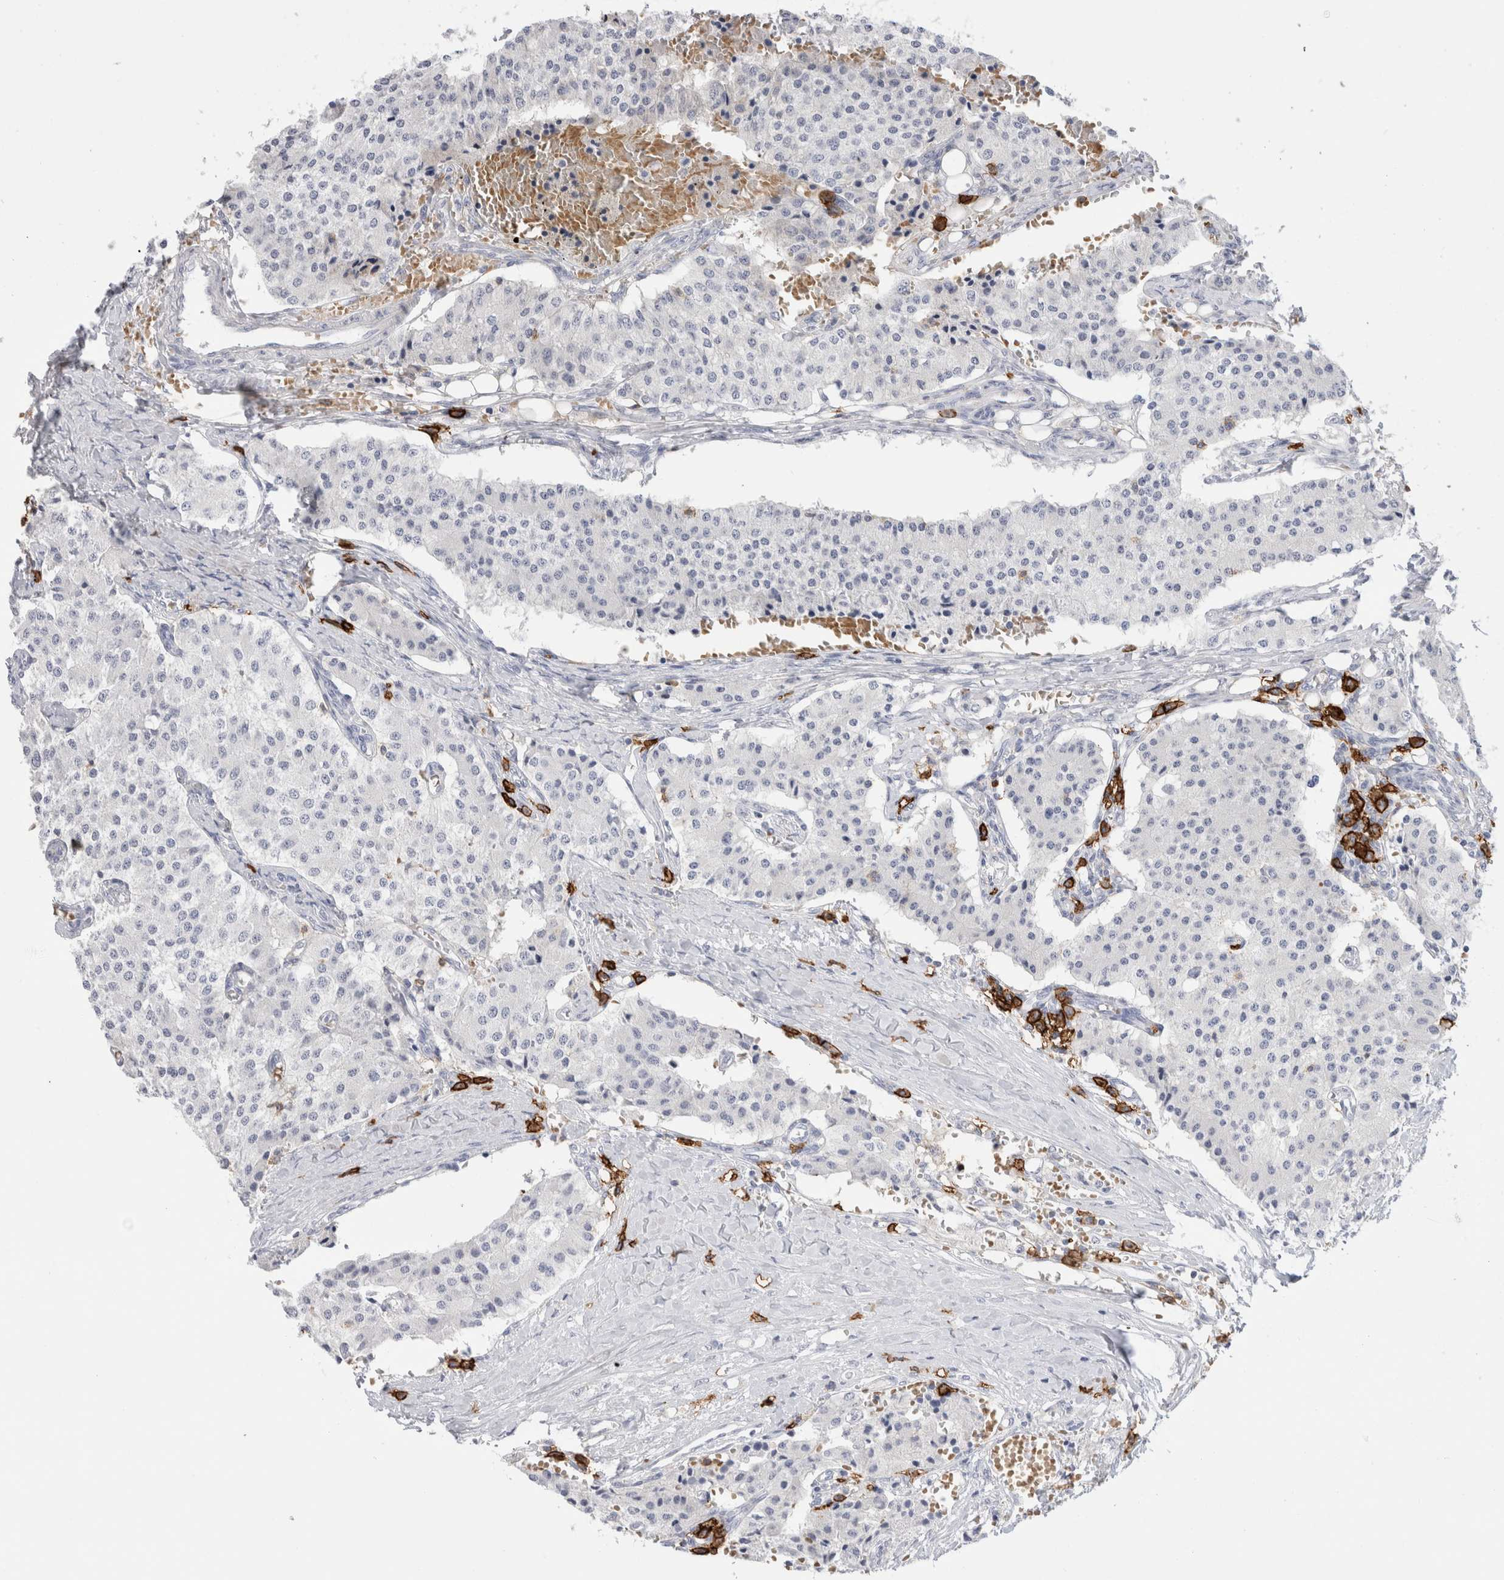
{"staining": {"intensity": "negative", "quantity": "none", "location": "none"}, "tissue": "carcinoid", "cell_type": "Tumor cells", "image_type": "cancer", "snomed": [{"axis": "morphology", "description": "Carcinoid, malignant, NOS"}, {"axis": "topography", "description": "Colon"}], "caption": "DAB (3,3'-diaminobenzidine) immunohistochemical staining of human carcinoid shows no significant expression in tumor cells.", "gene": "CD38", "patient": {"sex": "female", "age": 52}}